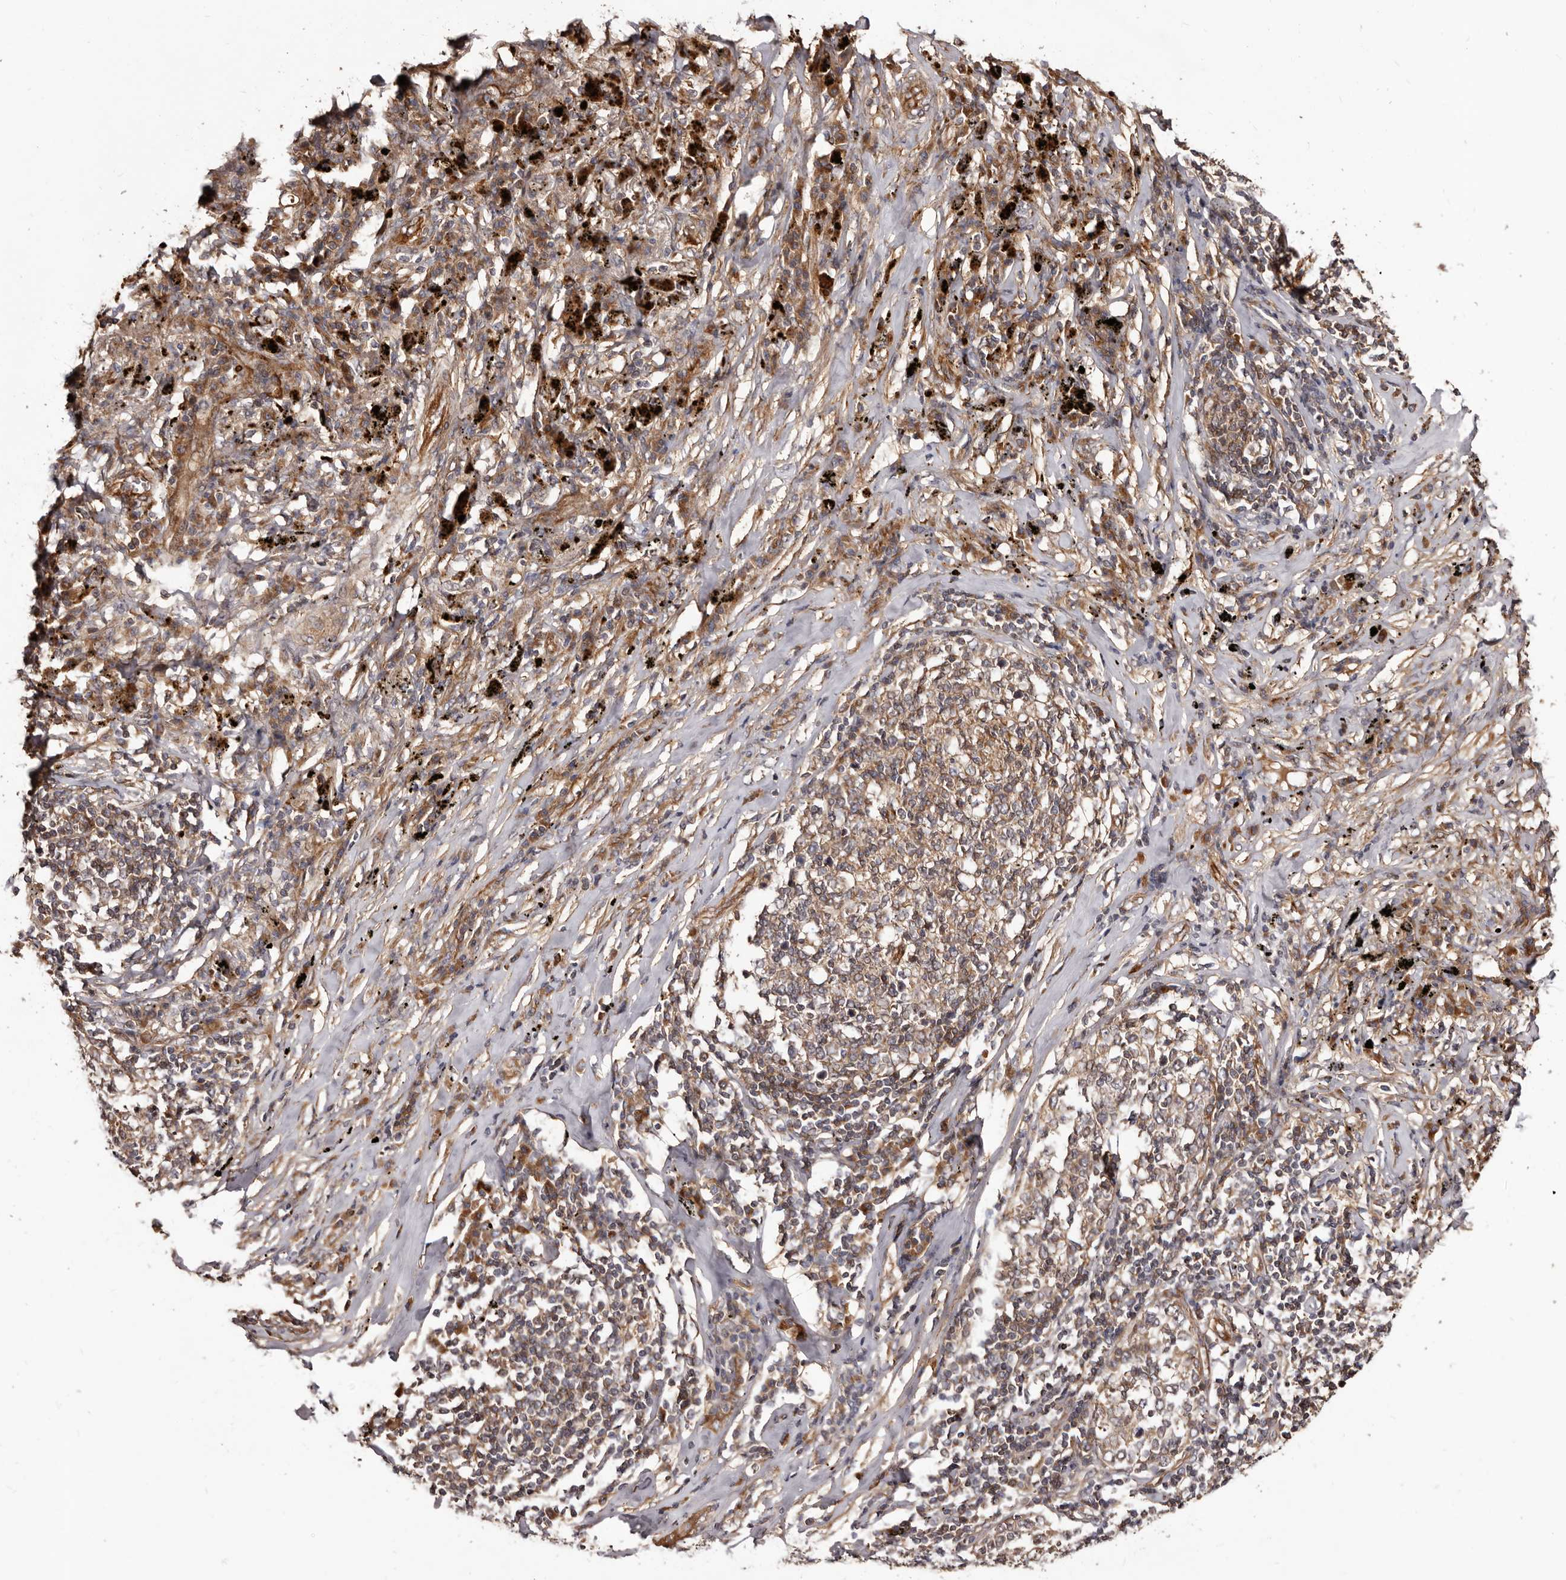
{"staining": {"intensity": "moderate", "quantity": ">75%", "location": "cytoplasmic/membranous"}, "tissue": "lung cancer", "cell_type": "Tumor cells", "image_type": "cancer", "snomed": [{"axis": "morphology", "description": "Squamous cell carcinoma, NOS"}, {"axis": "topography", "description": "Lung"}], "caption": "Tumor cells show medium levels of moderate cytoplasmic/membranous positivity in about >75% of cells in human lung cancer (squamous cell carcinoma).", "gene": "GTPBP1", "patient": {"sex": "female", "age": 63}}